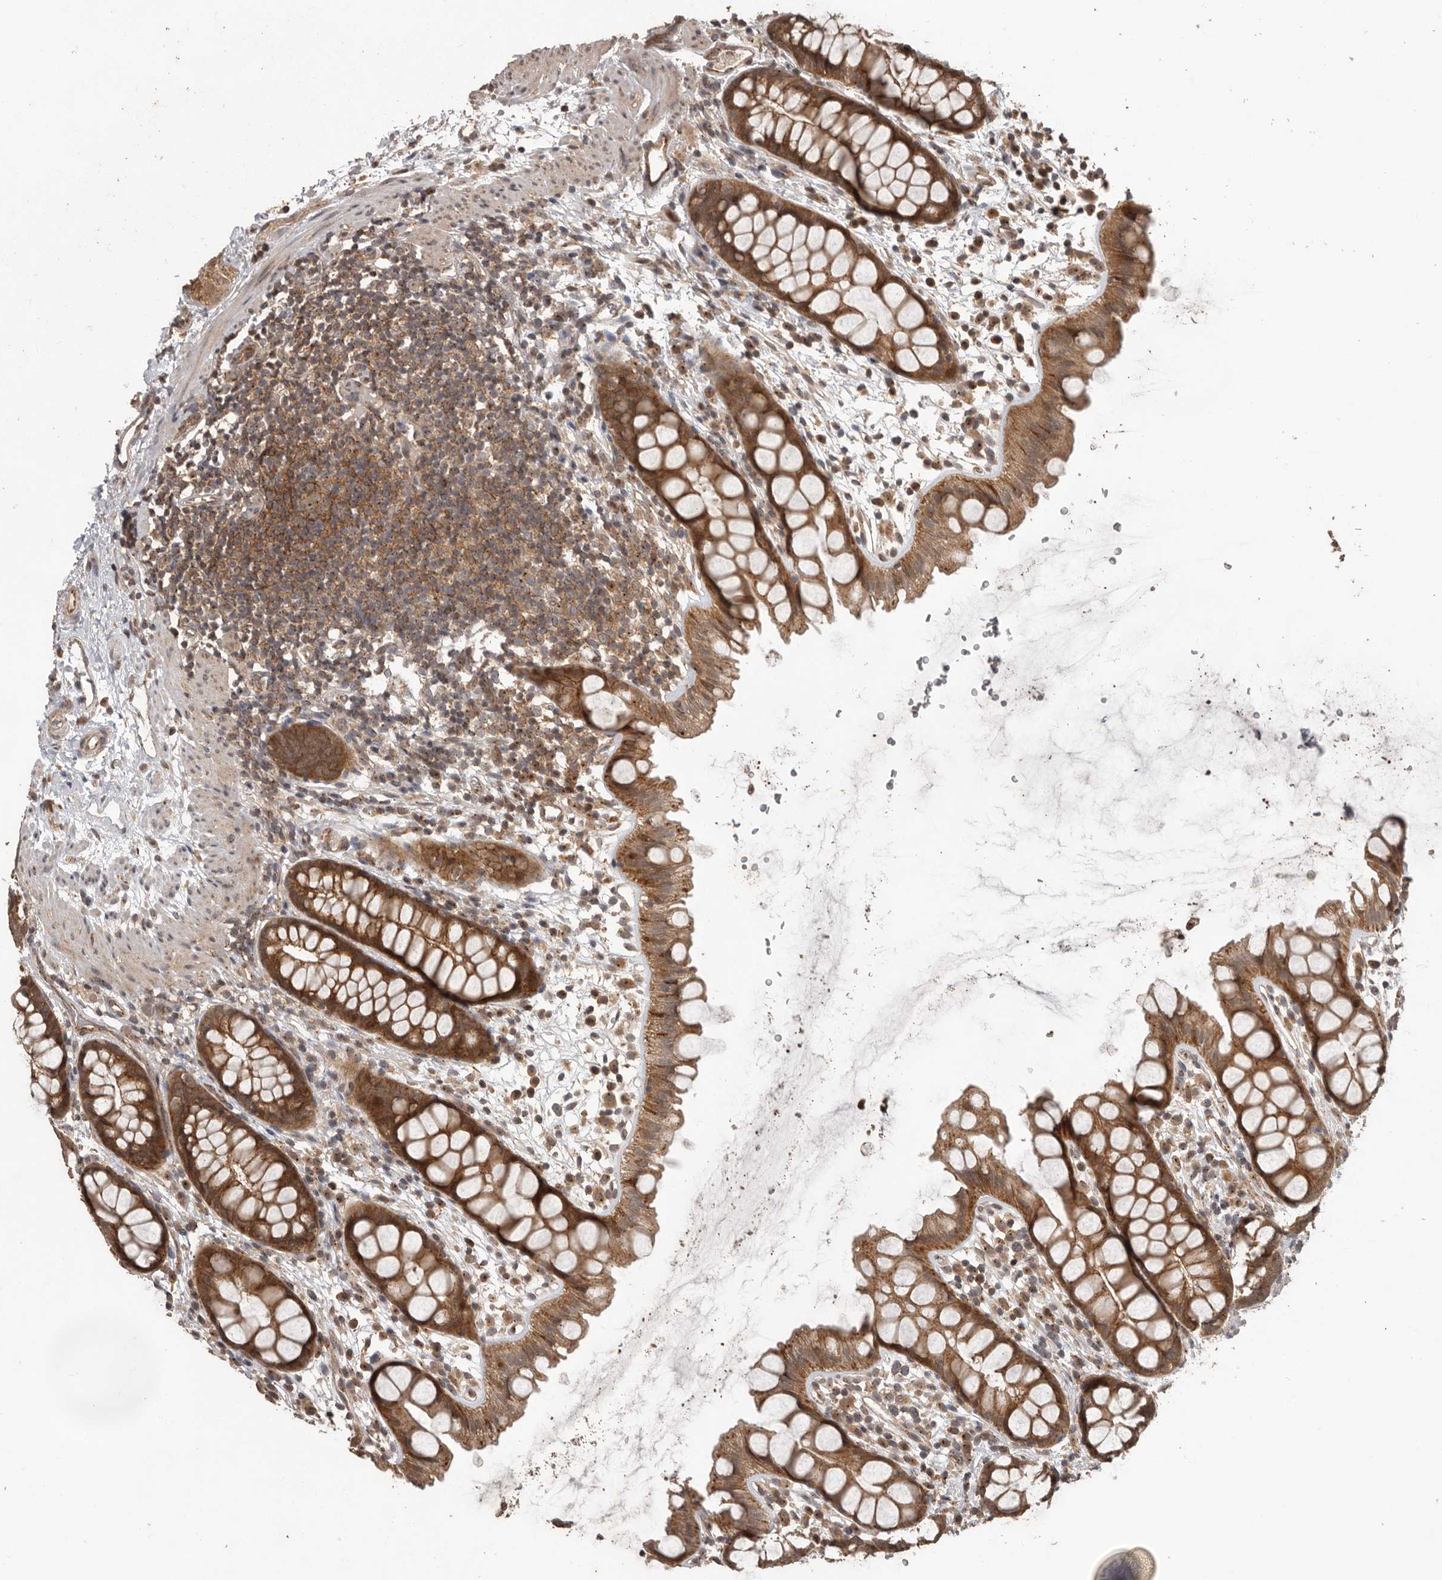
{"staining": {"intensity": "strong", "quantity": ">75%", "location": "cytoplasmic/membranous"}, "tissue": "rectum", "cell_type": "Glandular cells", "image_type": "normal", "snomed": [{"axis": "morphology", "description": "Normal tissue, NOS"}, {"axis": "topography", "description": "Rectum"}], "caption": "Protein analysis of benign rectum exhibits strong cytoplasmic/membranous positivity in approximately >75% of glandular cells. (Stains: DAB in brown, nuclei in blue, Microscopy: brightfield microscopy at high magnification).", "gene": "CEP350", "patient": {"sex": "female", "age": 65}}